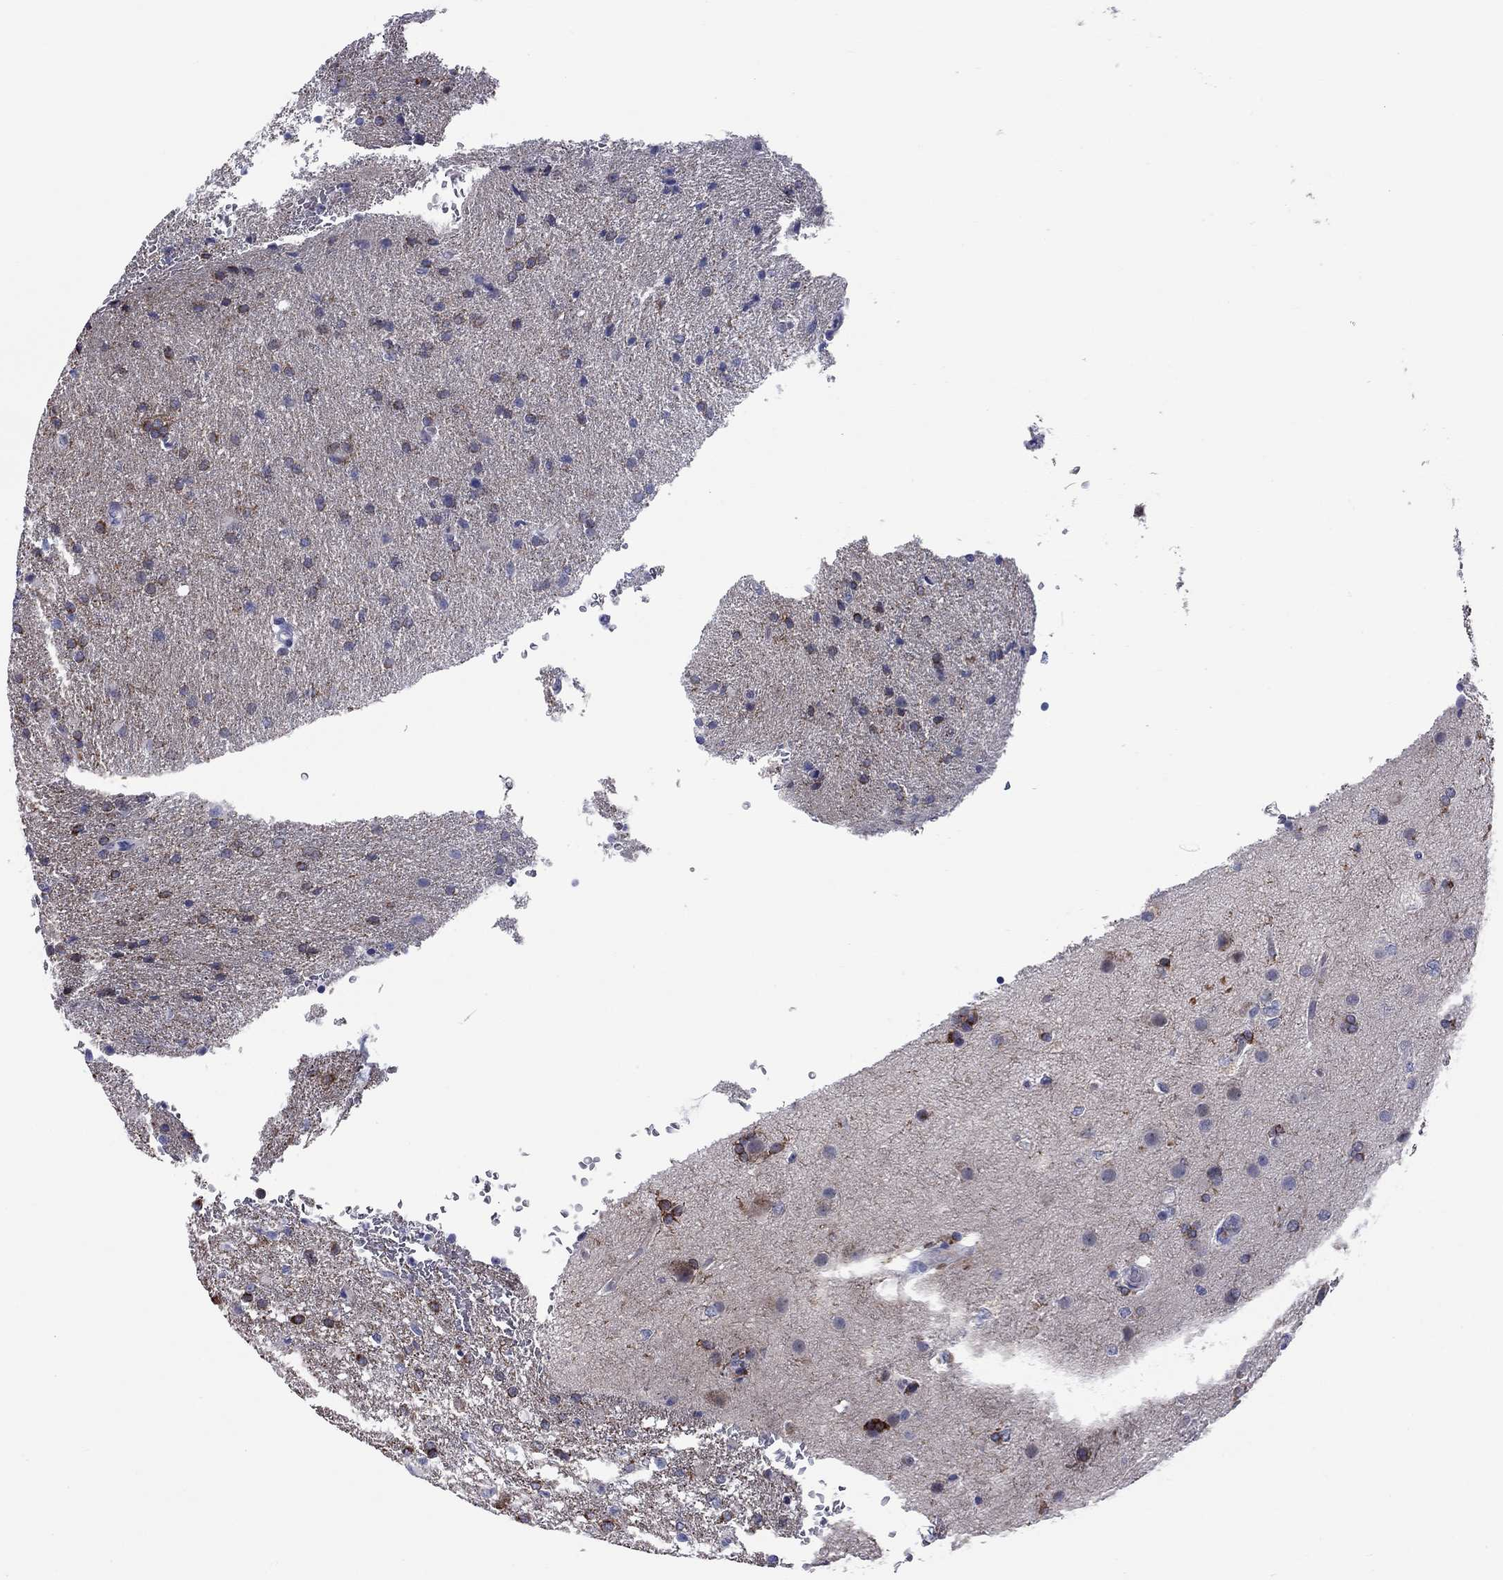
{"staining": {"intensity": "moderate", "quantity": "<25%", "location": "cytoplasmic/membranous"}, "tissue": "glioma", "cell_type": "Tumor cells", "image_type": "cancer", "snomed": [{"axis": "morphology", "description": "Glioma, malignant, High grade"}, {"axis": "topography", "description": "Brain"}], "caption": "Immunohistochemistry (IHC) (DAB (3,3'-diaminobenzidine)) staining of human malignant glioma (high-grade) demonstrates moderate cytoplasmic/membranous protein staining in approximately <25% of tumor cells.", "gene": "UNC119B", "patient": {"sex": "male", "age": 68}}